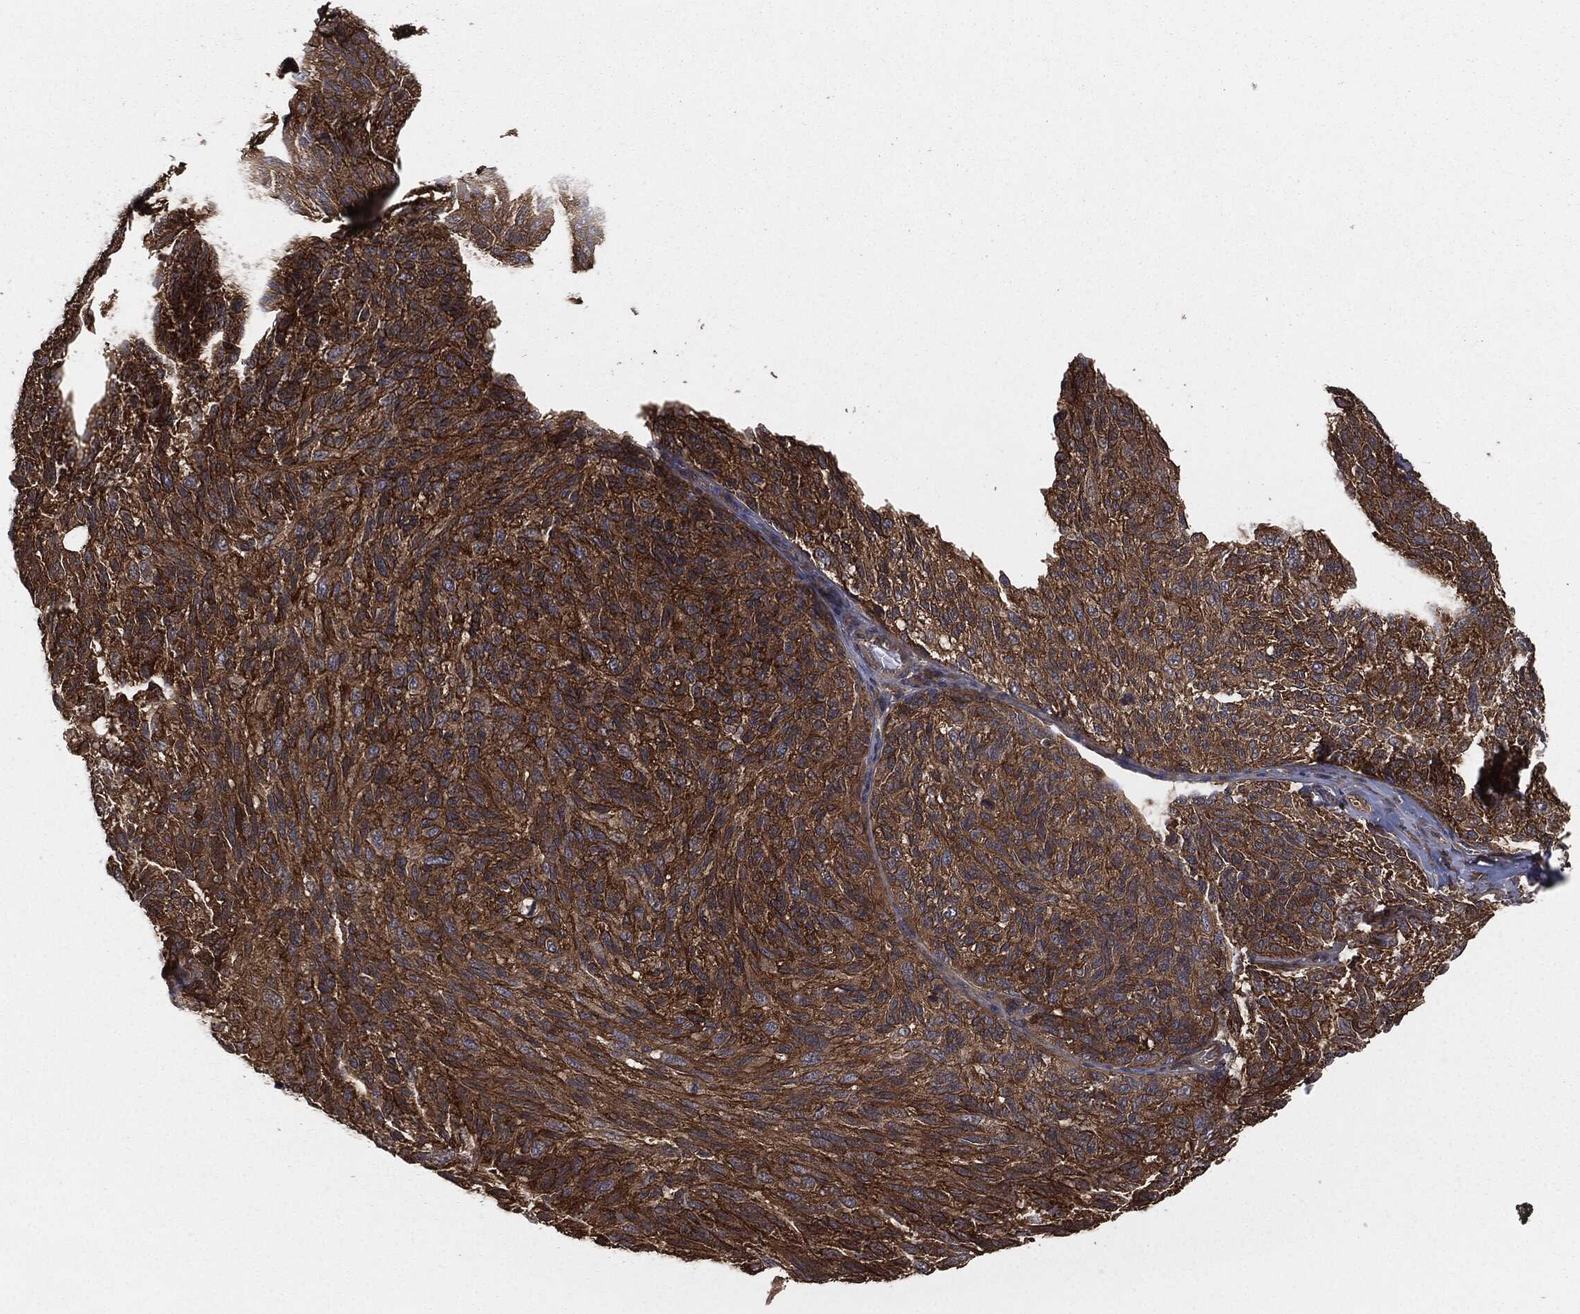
{"staining": {"intensity": "moderate", "quantity": ">75%", "location": "cytoplasmic/membranous"}, "tissue": "melanoma", "cell_type": "Tumor cells", "image_type": "cancer", "snomed": [{"axis": "morphology", "description": "Malignant melanoma, NOS"}, {"axis": "topography", "description": "Skin"}], "caption": "DAB immunohistochemical staining of human malignant melanoma demonstrates moderate cytoplasmic/membranous protein positivity in approximately >75% of tumor cells.", "gene": "ERBIN", "patient": {"sex": "female", "age": 73}}